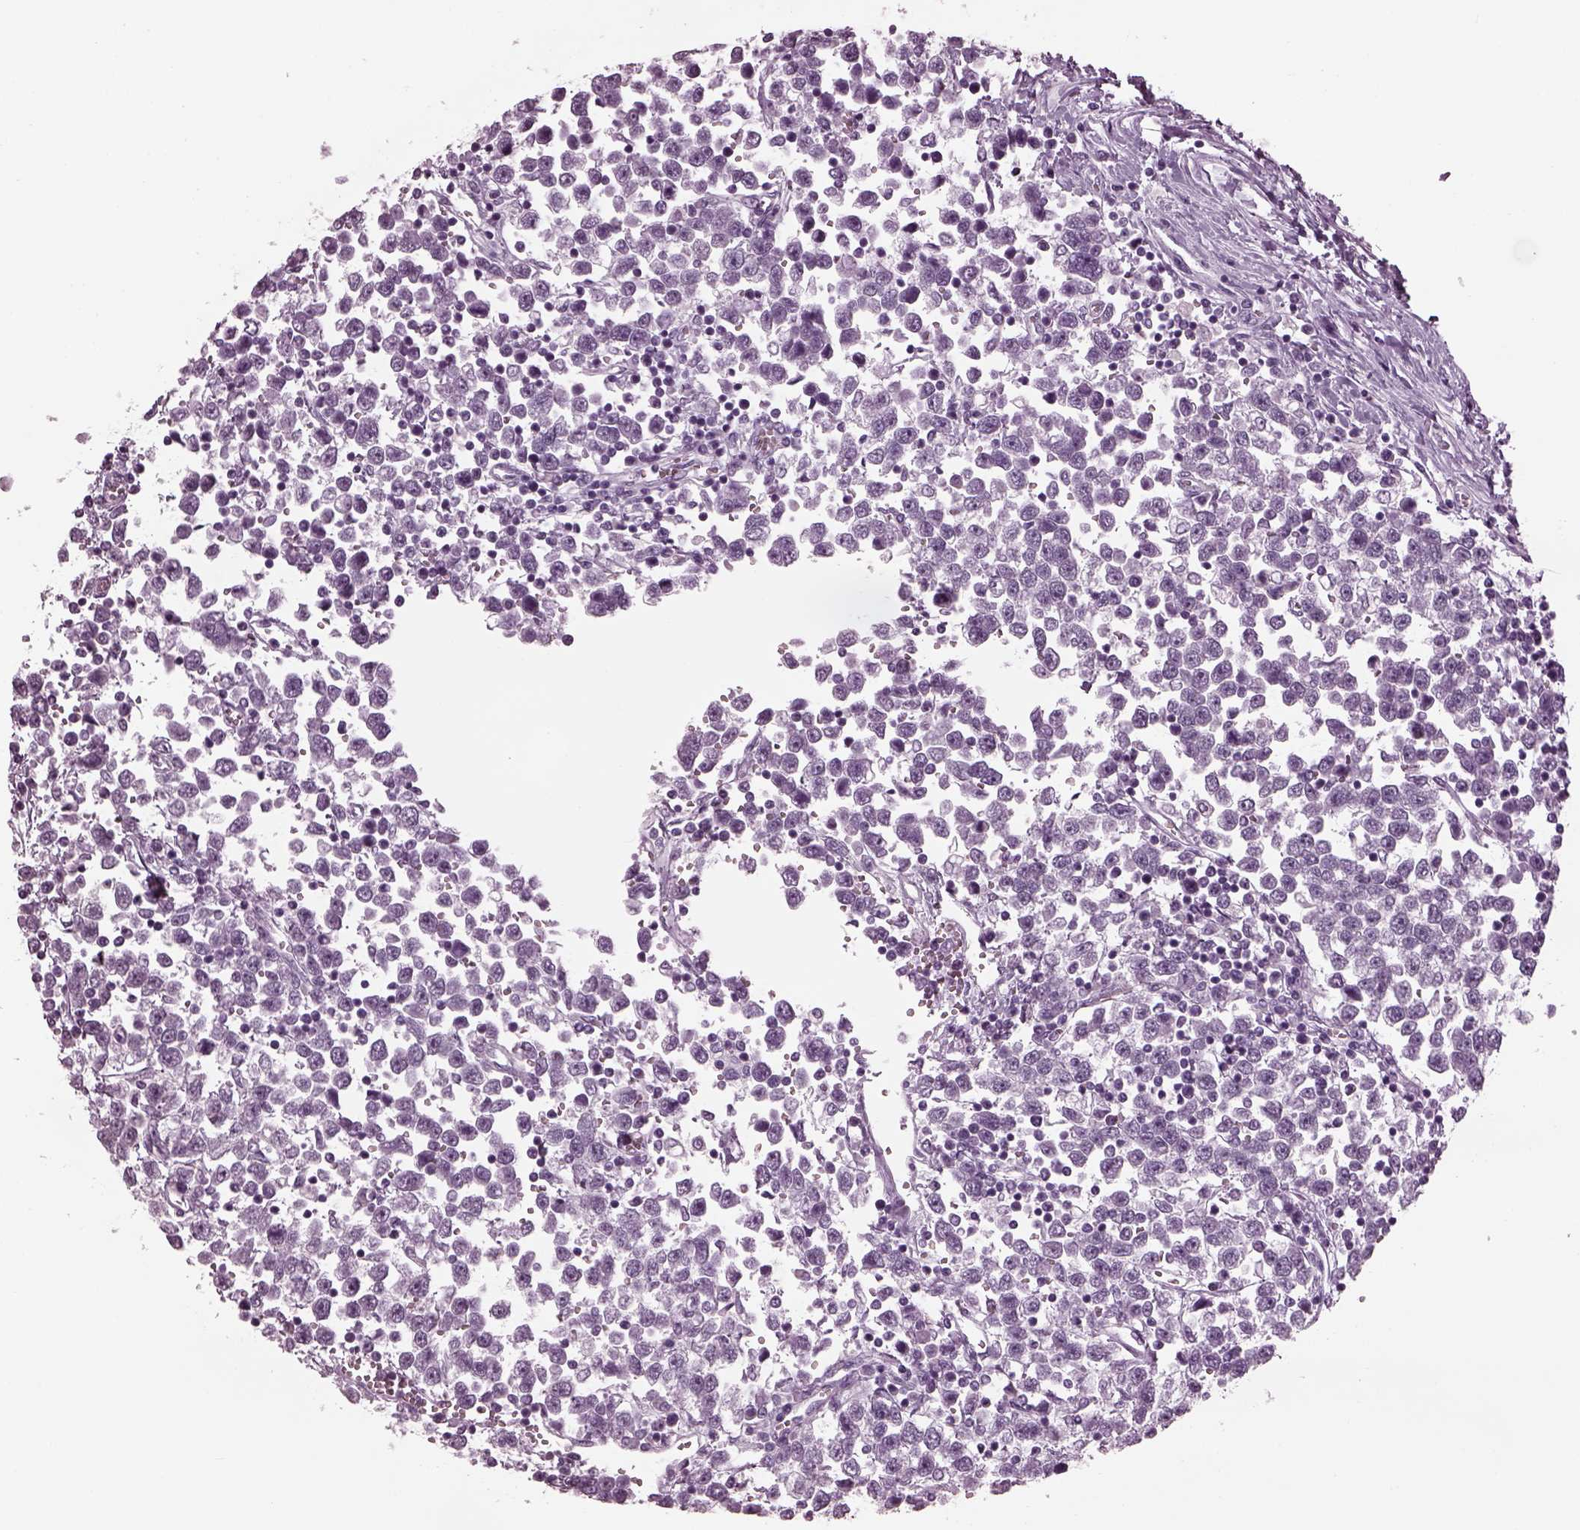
{"staining": {"intensity": "negative", "quantity": "none", "location": "none"}, "tissue": "testis cancer", "cell_type": "Tumor cells", "image_type": "cancer", "snomed": [{"axis": "morphology", "description": "Seminoma, NOS"}, {"axis": "topography", "description": "Testis"}], "caption": "DAB immunohistochemical staining of human testis seminoma demonstrates no significant positivity in tumor cells.", "gene": "TPPP2", "patient": {"sex": "male", "age": 34}}